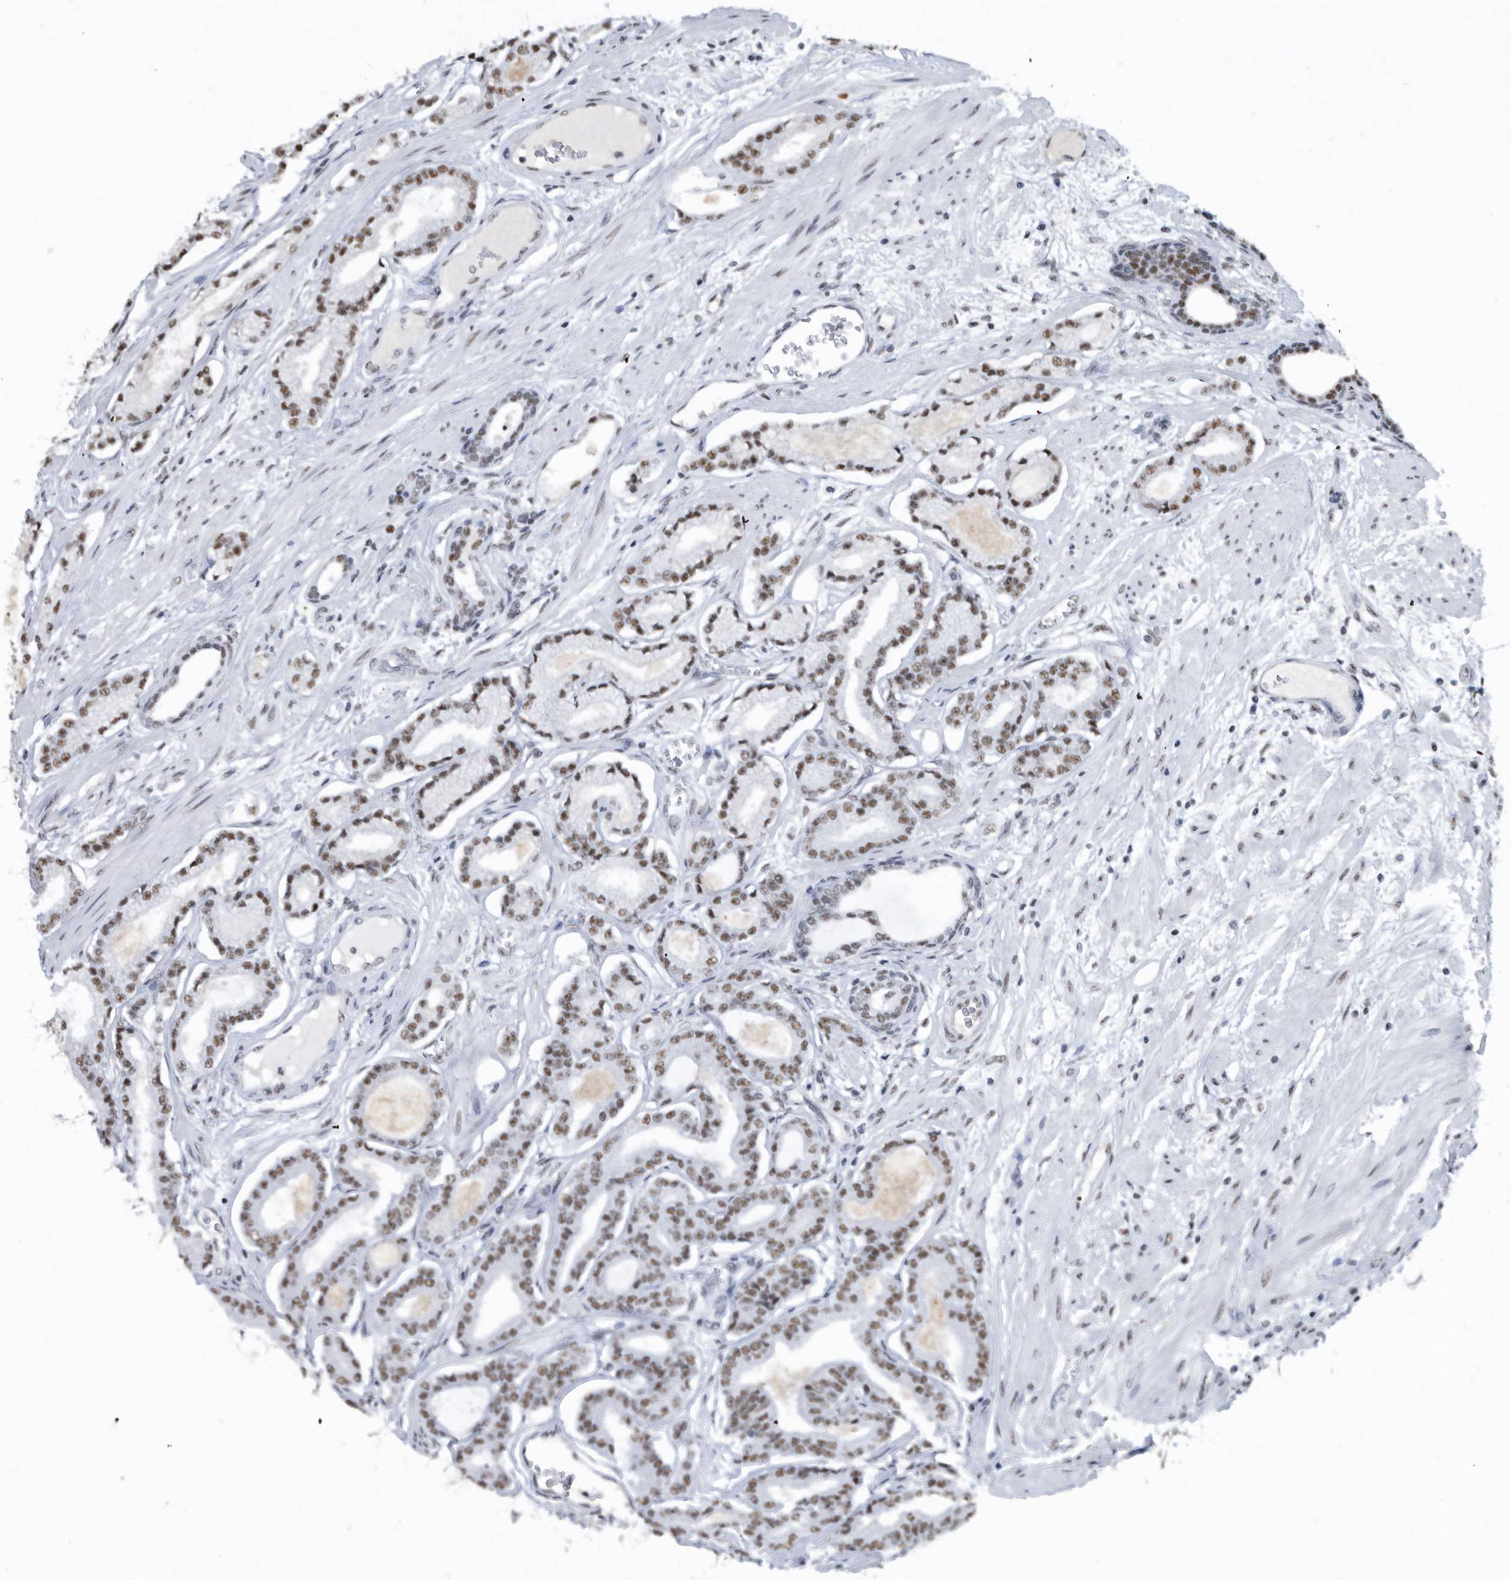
{"staining": {"intensity": "moderate", "quantity": ">75%", "location": "nuclear"}, "tissue": "prostate cancer", "cell_type": "Tumor cells", "image_type": "cancer", "snomed": [{"axis": "morphology", "description": "Adenocarcinoma, Low grade"}, {"axis": "topography", "description": "Prostate"}], "caption": "An image showing moderate nuclear staining in about >75% of tumor cells in prostate cancer (low-grade adenocarcinoma), as visualized by brown immunohistochemical staining.", "gene": "SF3A1", "patient": {"sex": "male", "age": 60}}